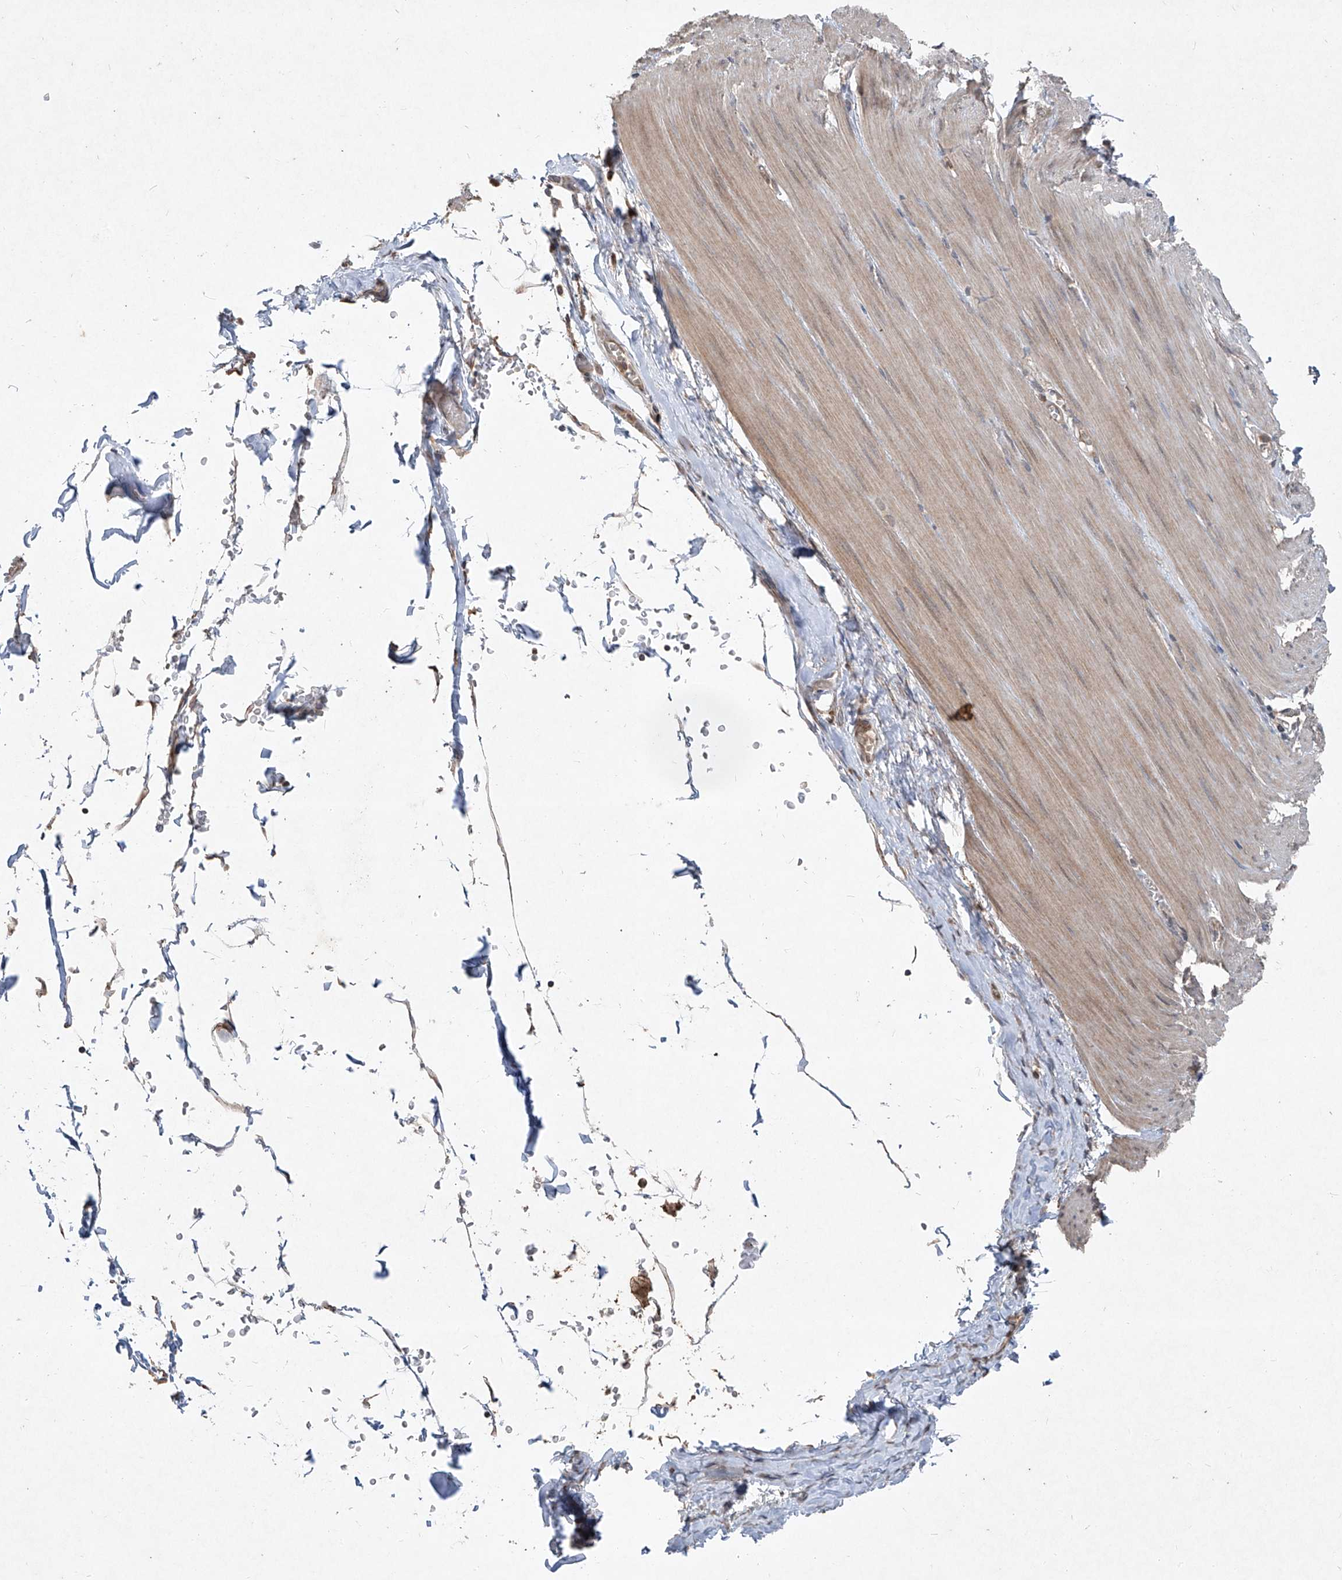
{"staining": {"intensity": "weak", "quantity": "25%-75%", "location": "cytoplasmic/membranous"}, "tissue": "smooth muscle", "cell_type": "Smooth muscle cells", "image_type": "normal", "snomed": [{"axis": "morphology", "description": "Normal tissue, NOS"}, {"axis": "morphology", "description": "Adenocarcinoma, NOS"}, {"axis": "topography", "description": "Colon"}, {"axis": "topography", "description": "Peripheral nerve tissue"}], "caption": "Human smooth muscle stained for a protein (brown) reveals weak cytoplasmic/membranous positive staining in about 25%-75% of smooth muscle cells.", "gene": "ABCD3", "patient": {"sex": "male", "age": 14}}